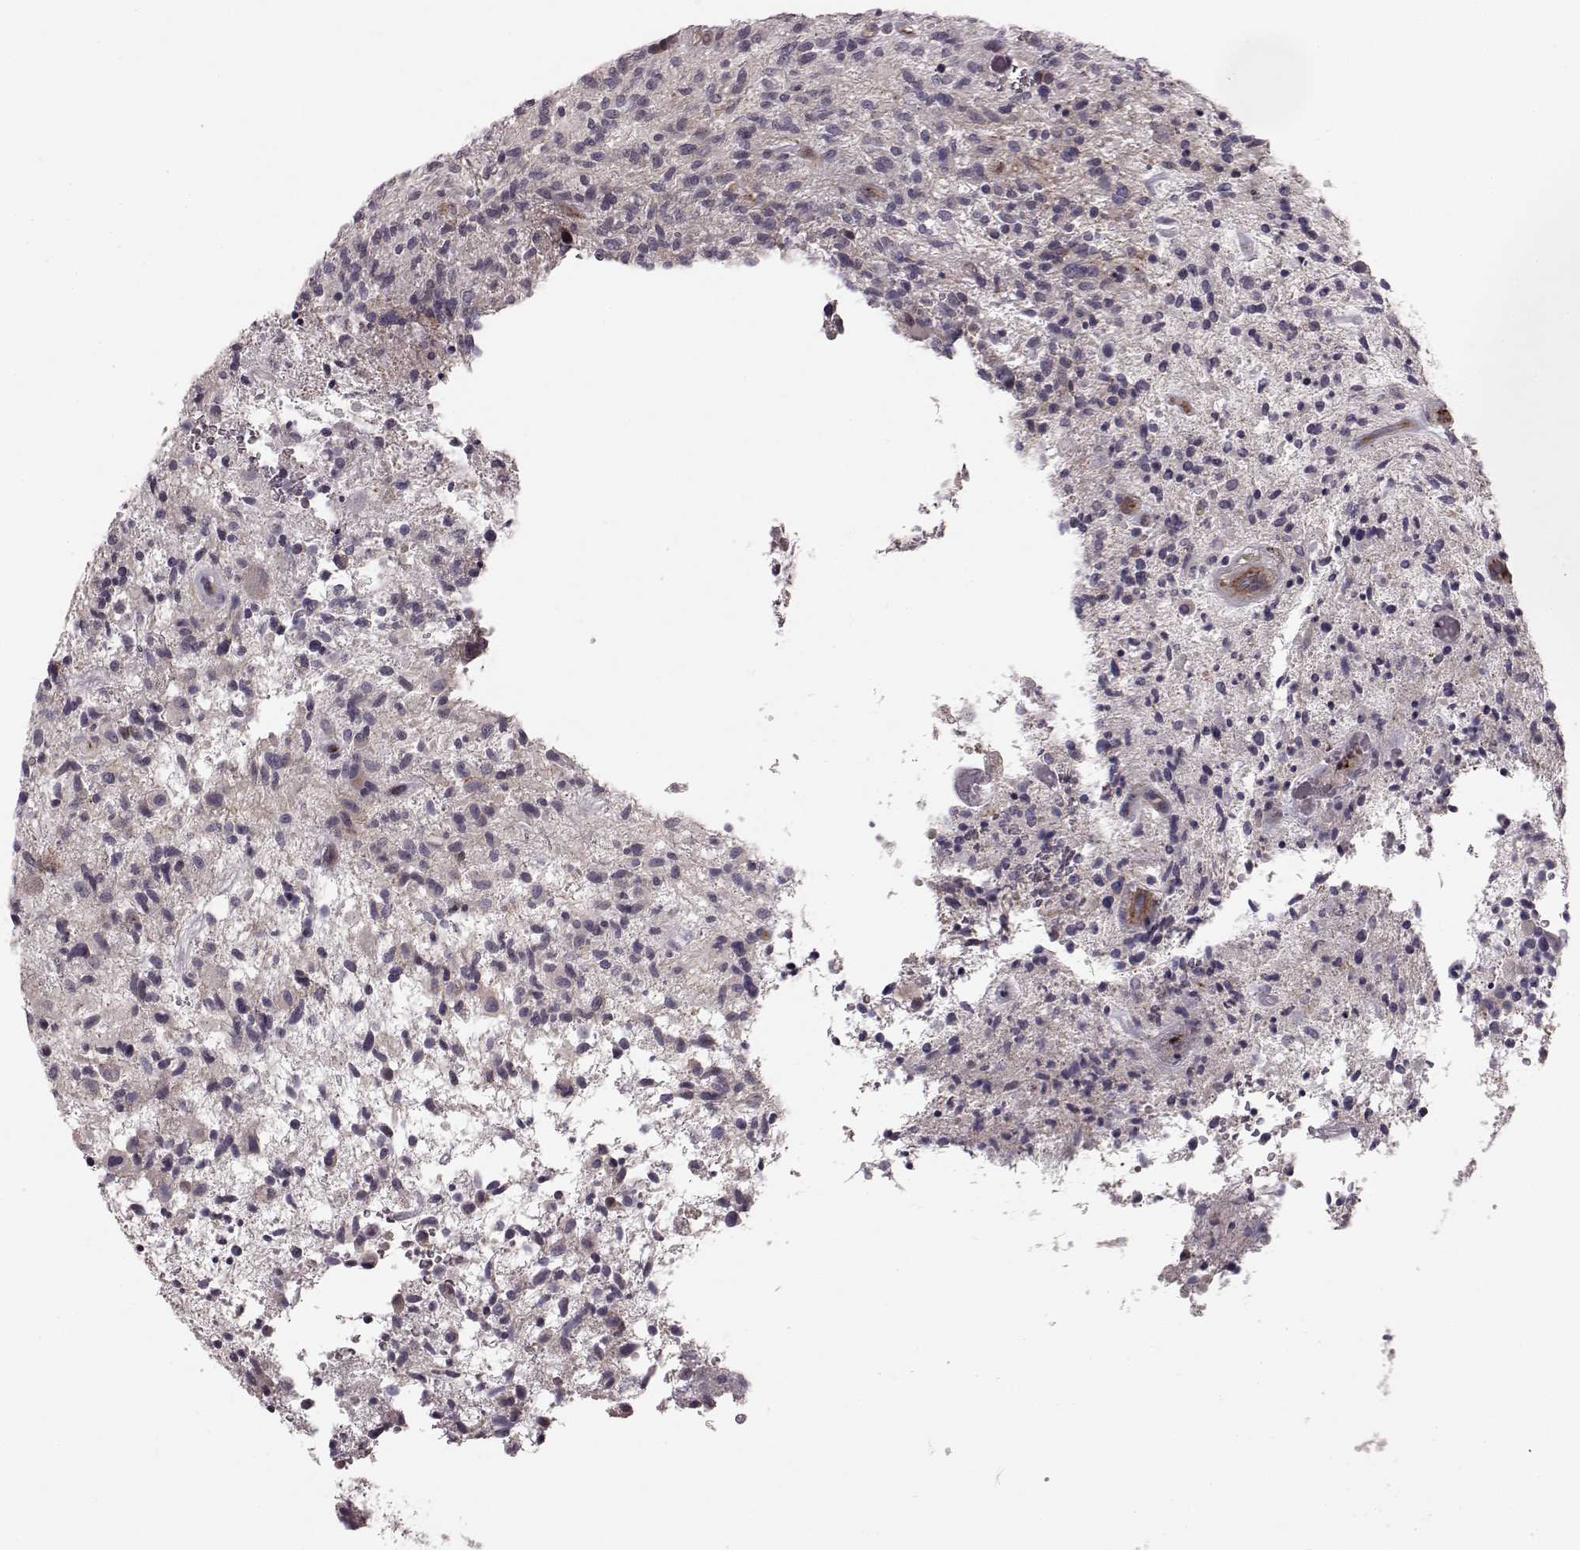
{"staining": {"intensity": "negative", "quantity": "none", "location": "none"}, "tissue": "glioma", "cell_type": "Tumor cells", "image_type": "cancer", "snomed": [{"axis": "morphology", "description": "Glioma, malignant, High grade"}, {"axis": "topography", "description": "Brain"}], "caption": "Immunohistochemical staining of human glioma exhibits no significant positivity in tumor cells.", "gene": "SLC22A18", "patient": {"sex": "male", "age": 47}}